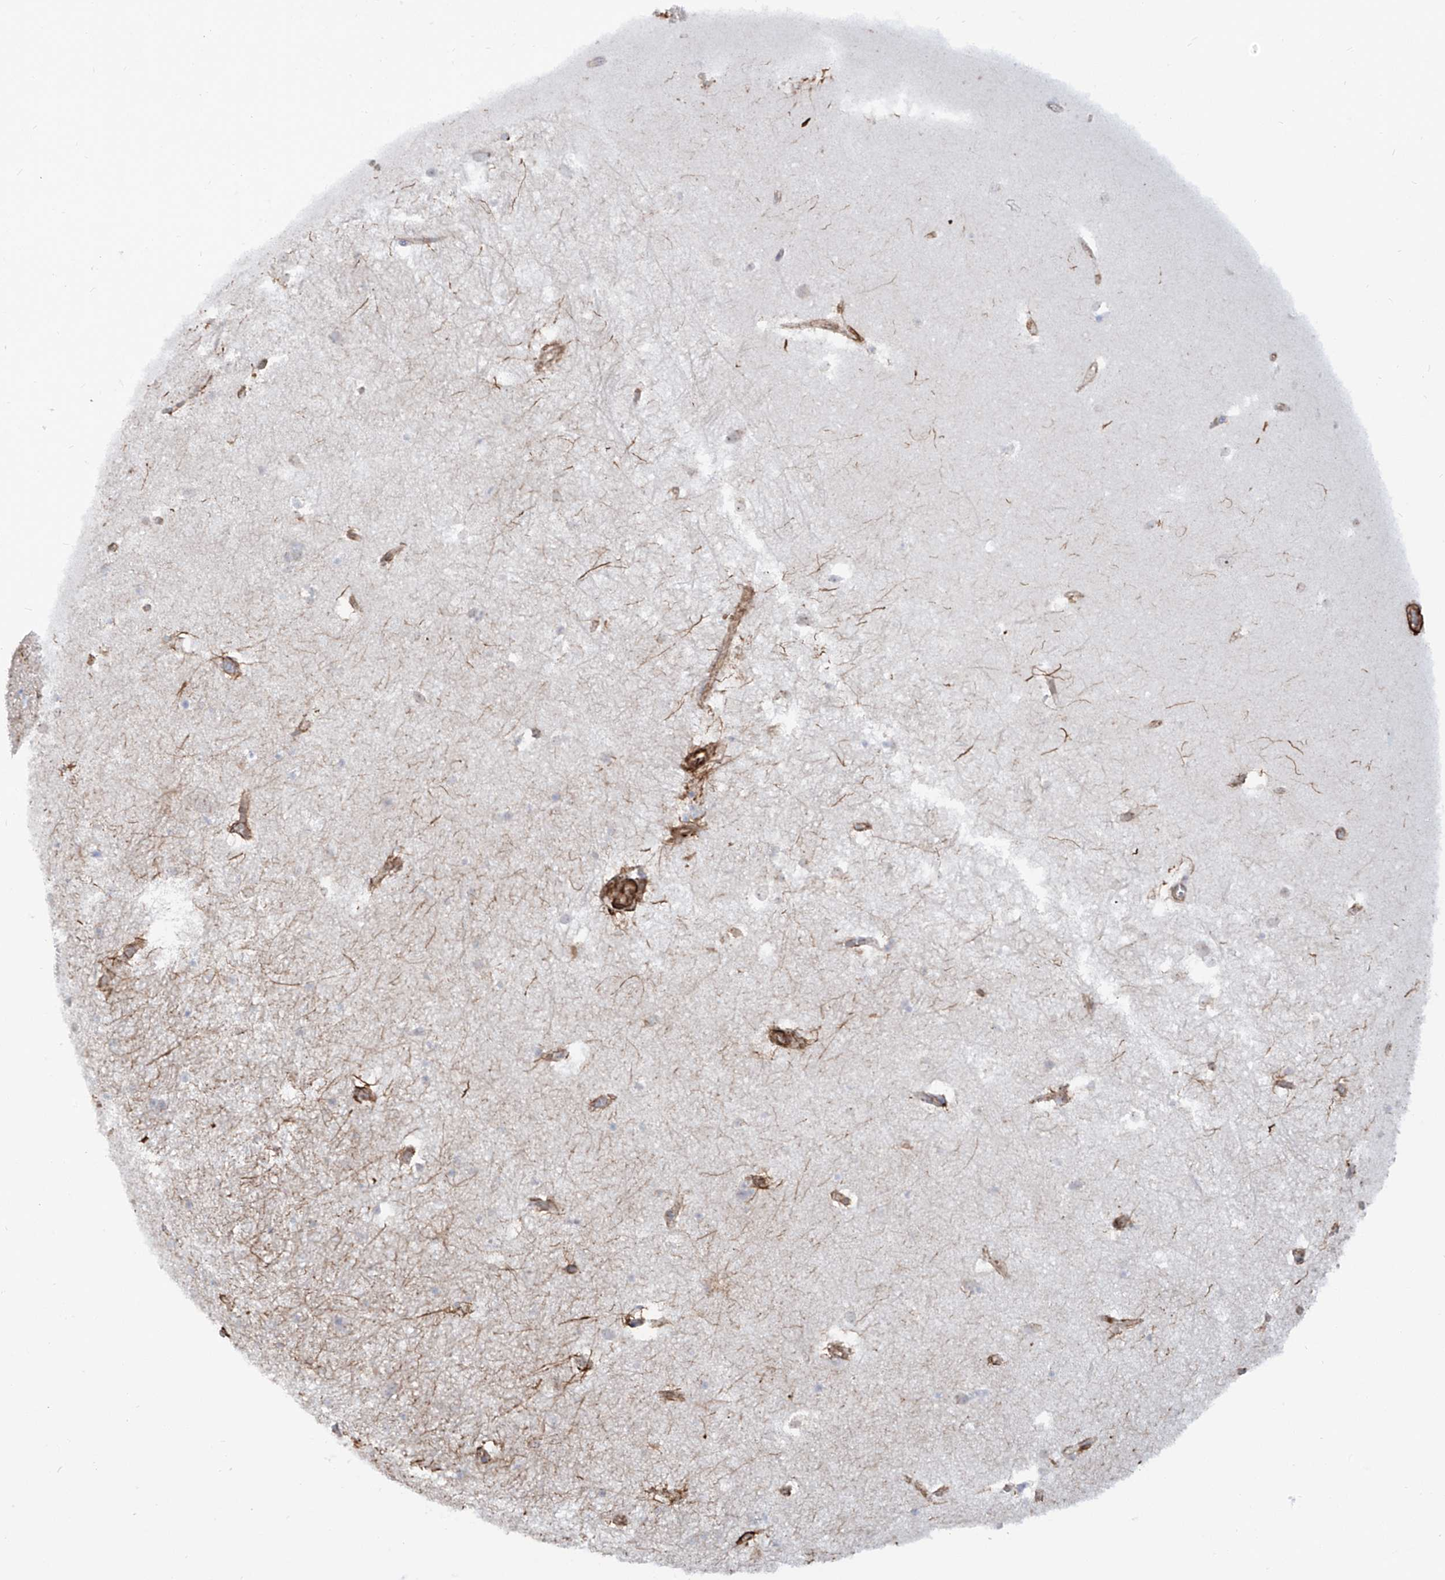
{"staining": {"intensity": "moderate", "quantity": "<25%", "location": "cytoplasmic/membranous"}, "tissue": "hippocampus", "cell_type": "Glial cells", "image_type": "normal", "snomed": [{"axis": "morphology", "description": "Normal tissue, NOS"}, {"axis": "topography", "description": "Hippocampus"}], "caption": "This image exhibits immunohistochemistry staining of normal human hippocampus, with low moderate cytoplasmic/membranous positivity in about <25% of glial cells.", "gene": "ZNF490", "patient": {"sex": "female", "age": 64}}